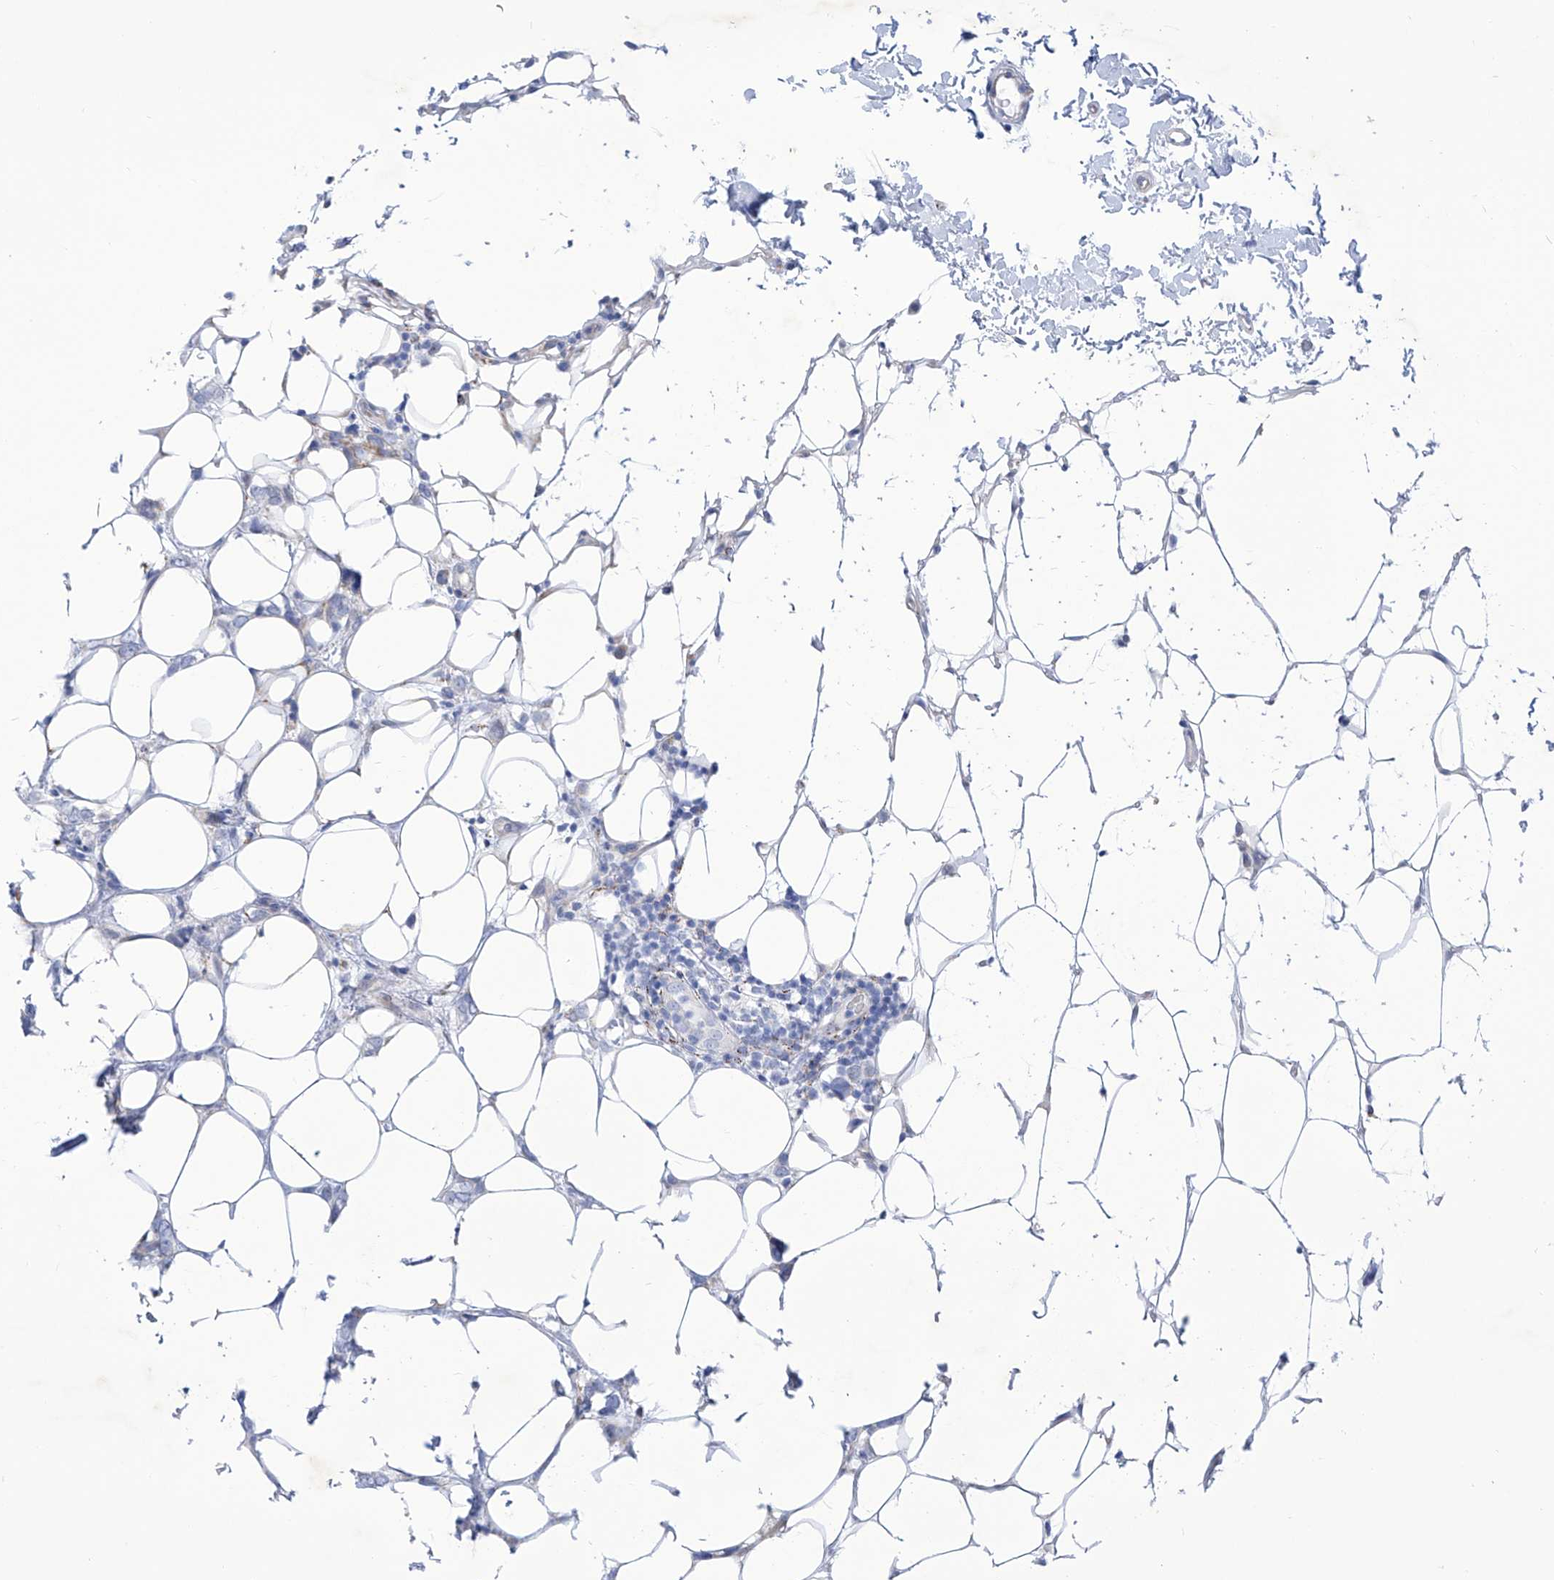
{"staining": {"intensity": "negative", "quantity": "none", "location": "none"}, "tissue": "breast cancer", "cell_type": "Tumor cells", "image_type": "cancer", "snomed": [{"axis": "morphology", "description": "Normal tissue, NOS"}, {"axis": "morphology", "description": "Lobular carcinoma"}, {"axis": "topography", "description": "Breast"}], "caption": "Immunohistochemistry photomicrograph of neoplastic tissue: breast cancer (lobular carcinoma) stained with DAB reveals no significant protein expression in tumor cells.", "gene": "C1orf87", "patient": {"sex": "female", "age": 47}}